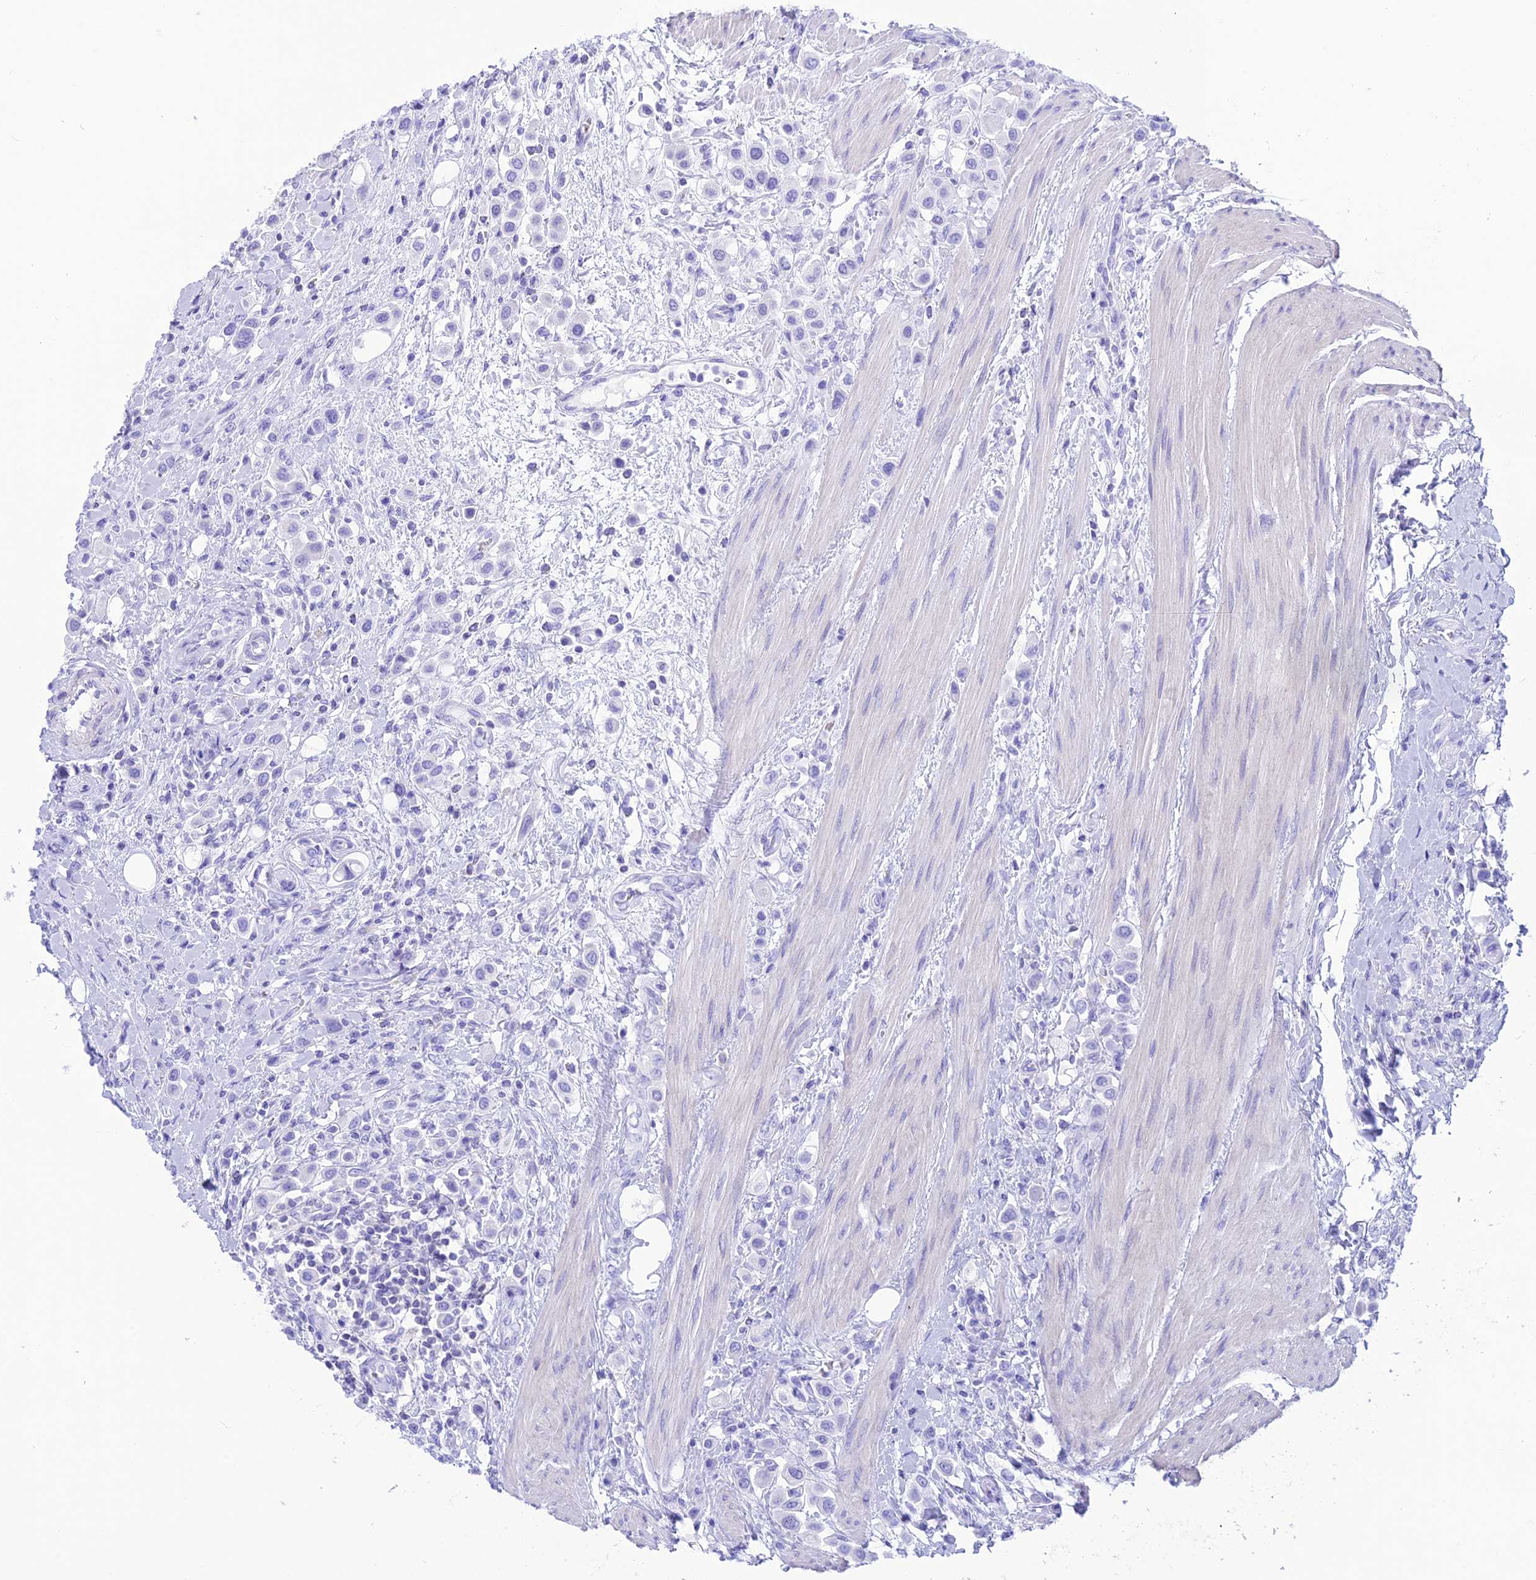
{"staining": {"intensity": "negative", "quantity": "none", "location": "none"}, "tissue": "urothelial cancer", "cell_type": "Tumor cells", "image_type": "cancer", "snomed": [{"axis": "morphology", "description": "Urothelial carcinoma, High grade"}, {"axis": "topography", "description": "Urinary bladder"}], "caption": "A photomicrograph of high-grade urothelial carcinoma stained for a protein displays no brown staining in tumor cells. (DAB immunohistochemistry (IHC) with hematoxylin counter stain).", "gene": "GLYATL1", "patient": {"sex": "male", "age": 50}}